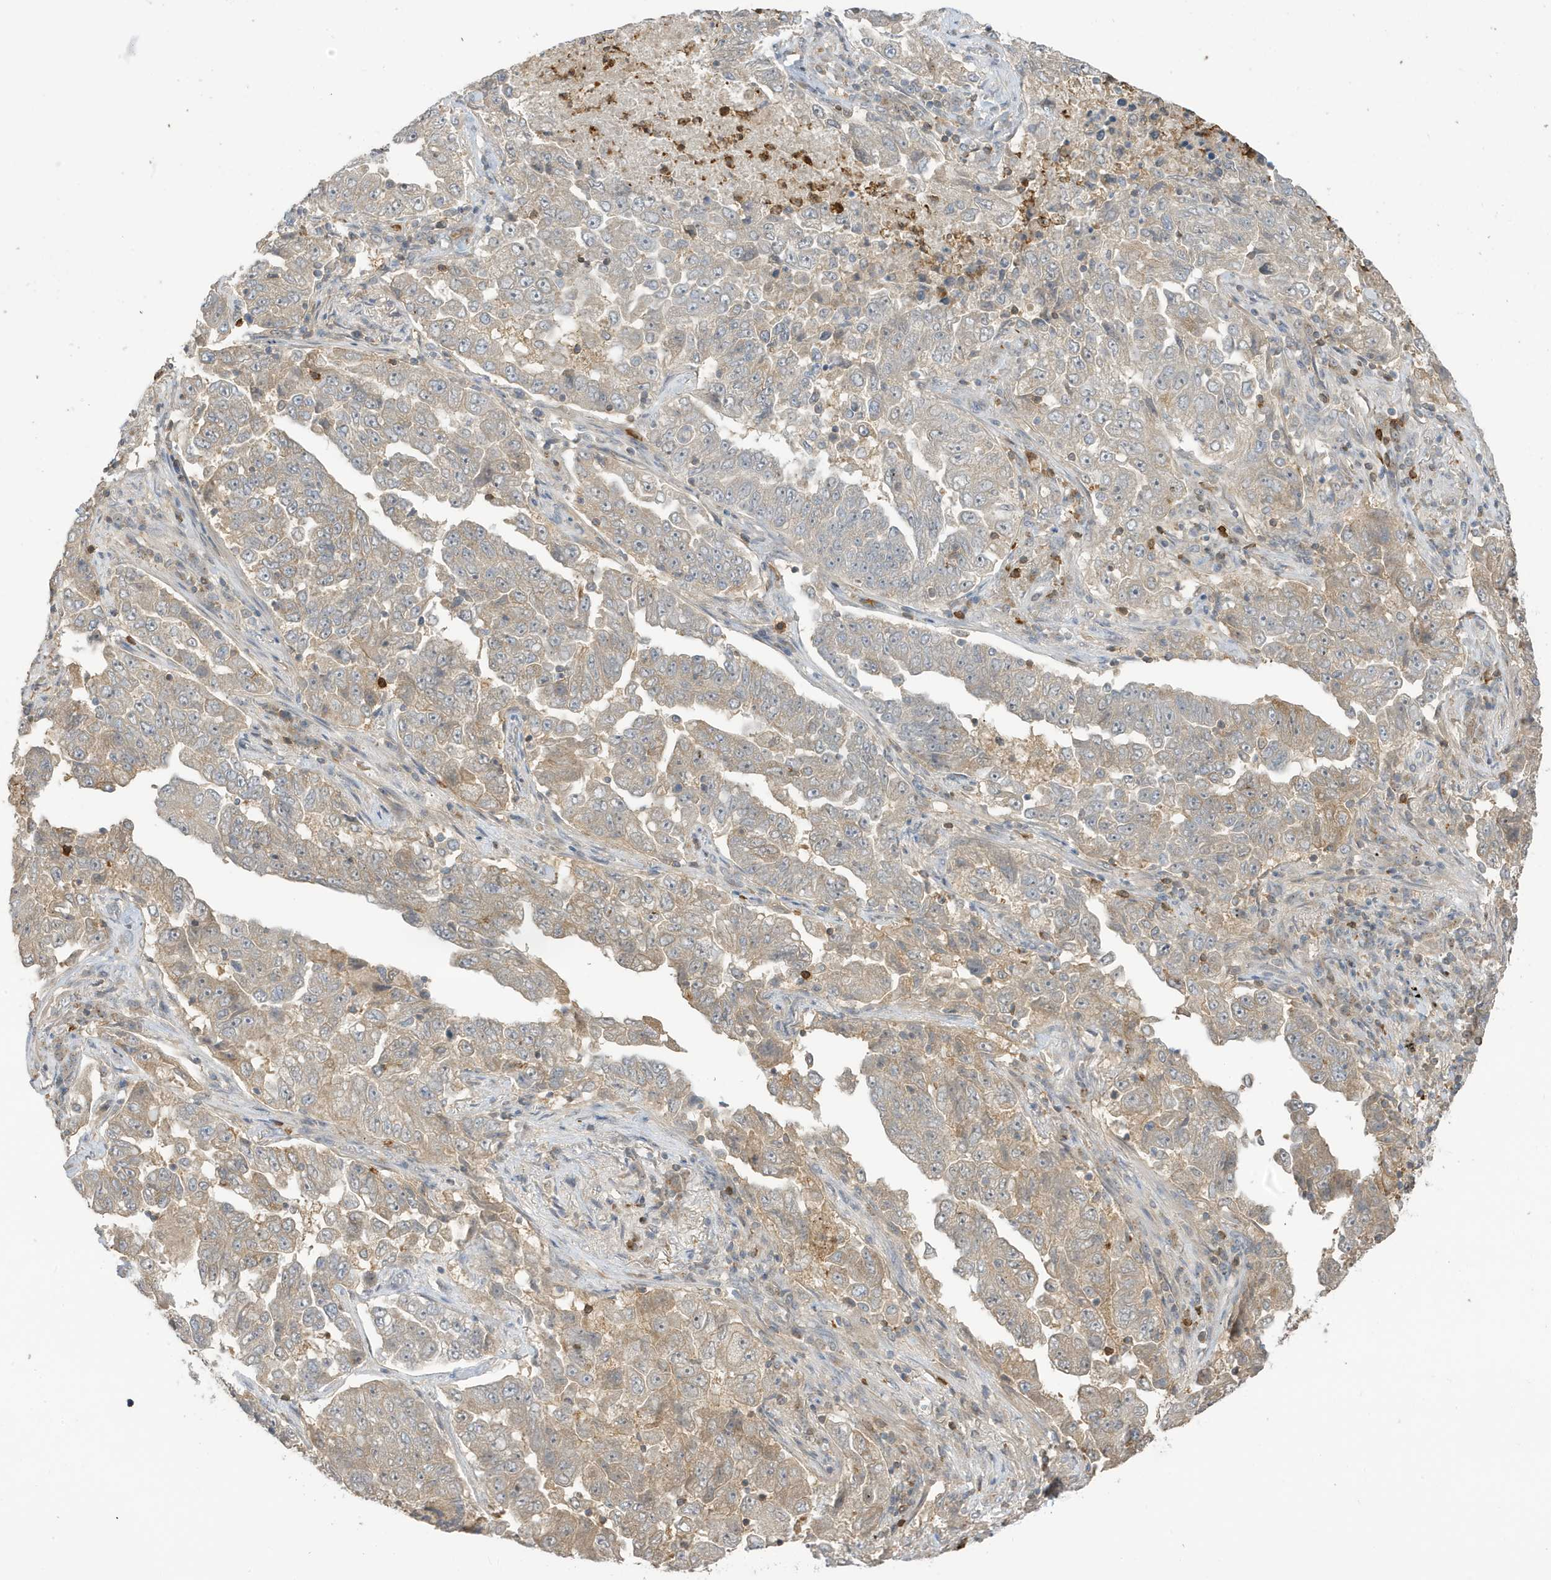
{"staining": {"intensity": "weak", "quantity": ">75%", "location": "cytoplasmic/membranous"}, "tissue": "lung cancer", "cell_type": "Tumor cells", "image_type": "cancer", "snomed": [{"axis": "morphology", "description": "Adenocarcinoma, NOS"}, {"axis": "topography", "description": "Lung"}], "caption": "Protein positivity by immunohistochemistry displays weak cytoplasmic/membranous positivity in about >75% of tumor cells in lung cancer (adenocarcinoma). (DAB (3,3'-diaminobenzidine) = brown stain, brightfield microscopy at high magnification).", "gene": "TAB3", "patient": {"sex": "female", "age": 51}}